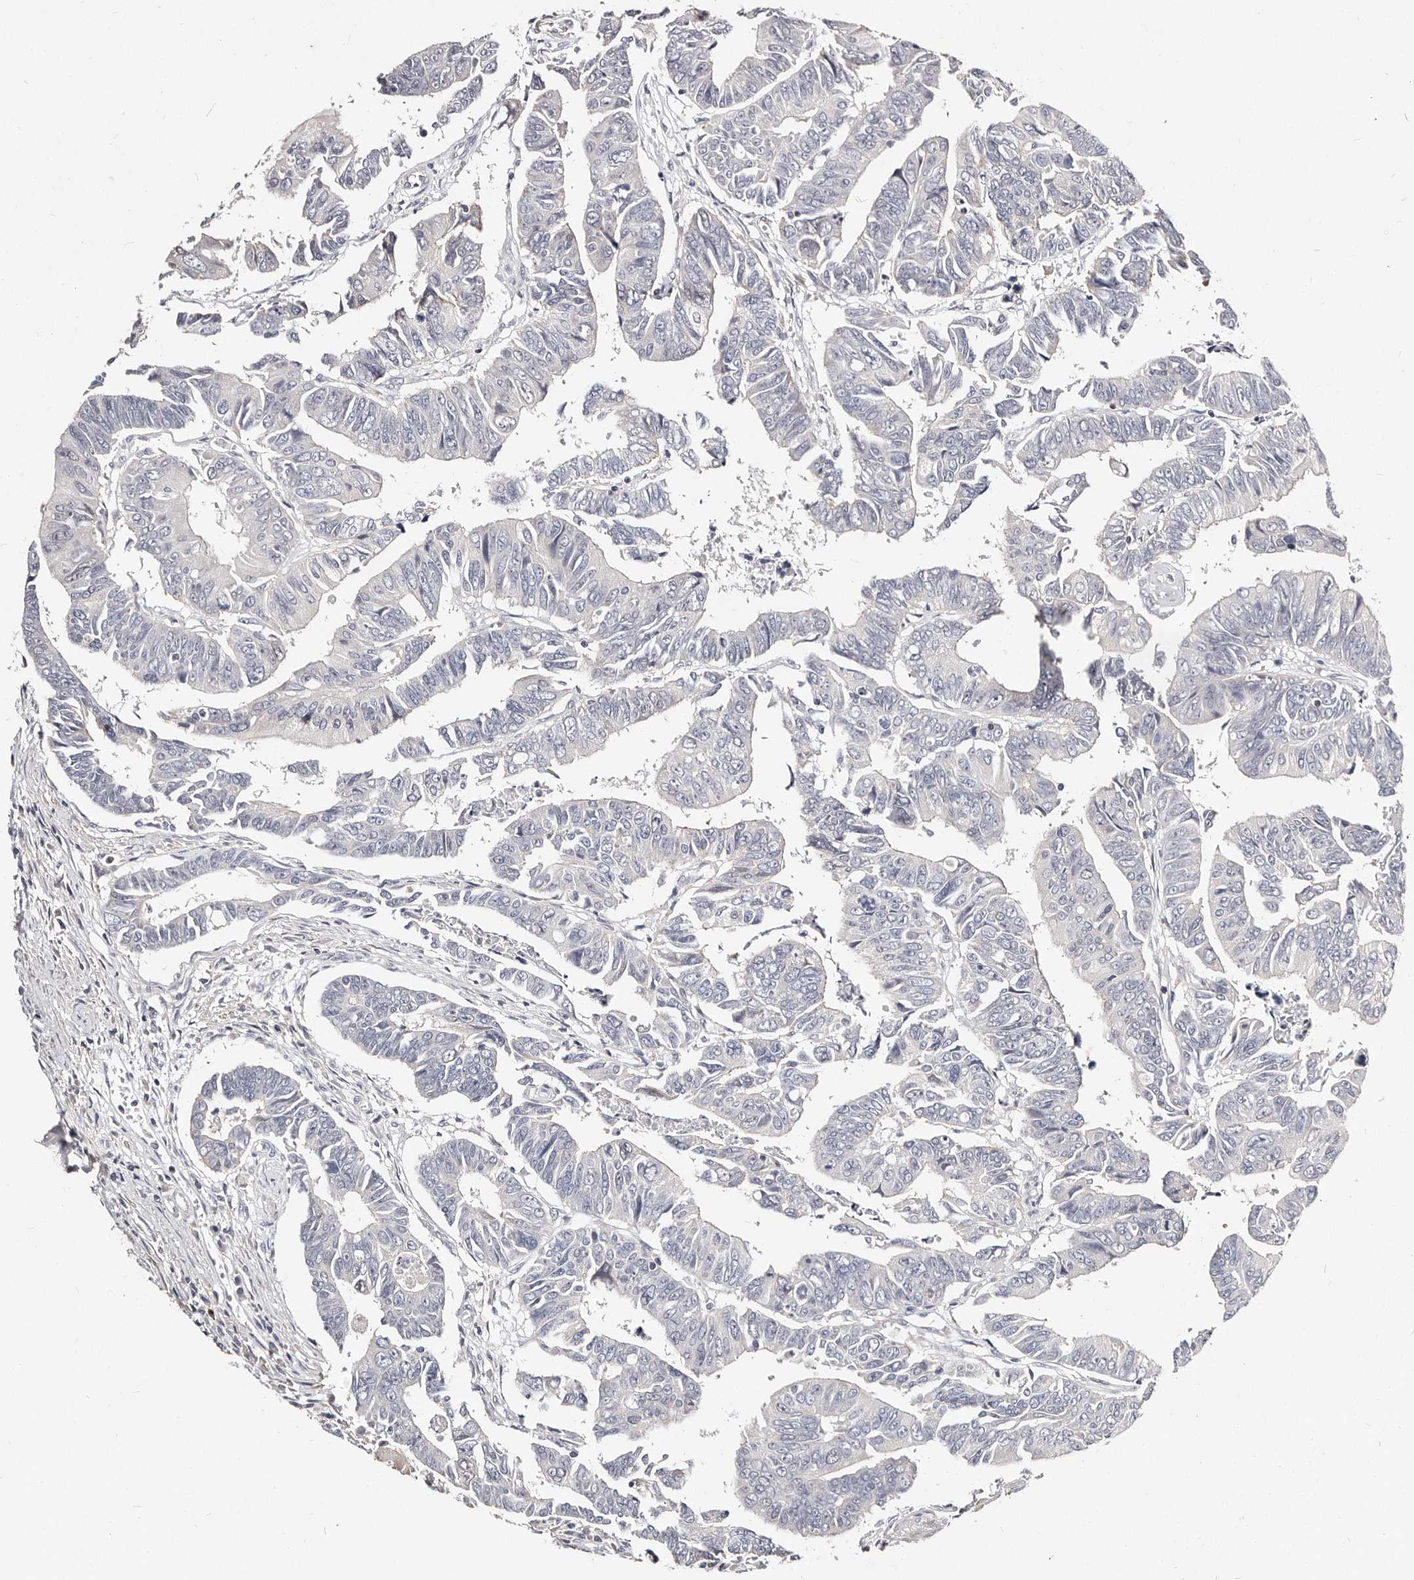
{"staining": {"intensity": "negative", "quantity": "none", "location": "none"}, "tissue": "colorectal cancer", "cell_type": "Tumor cells", "image_type": "cancer", "snomed": [{"axis": "morphology", "description": "Adenocarcinoma, NOS"}, {"axis": "topography", "description": "Rectum"}], "caption": "Human colorectal adenocarcinoma stained for a protein using IHC reveals no staining in tumor cells.", "gene": "MRPS33", "patient": {"sex": "female", "age": 65}}